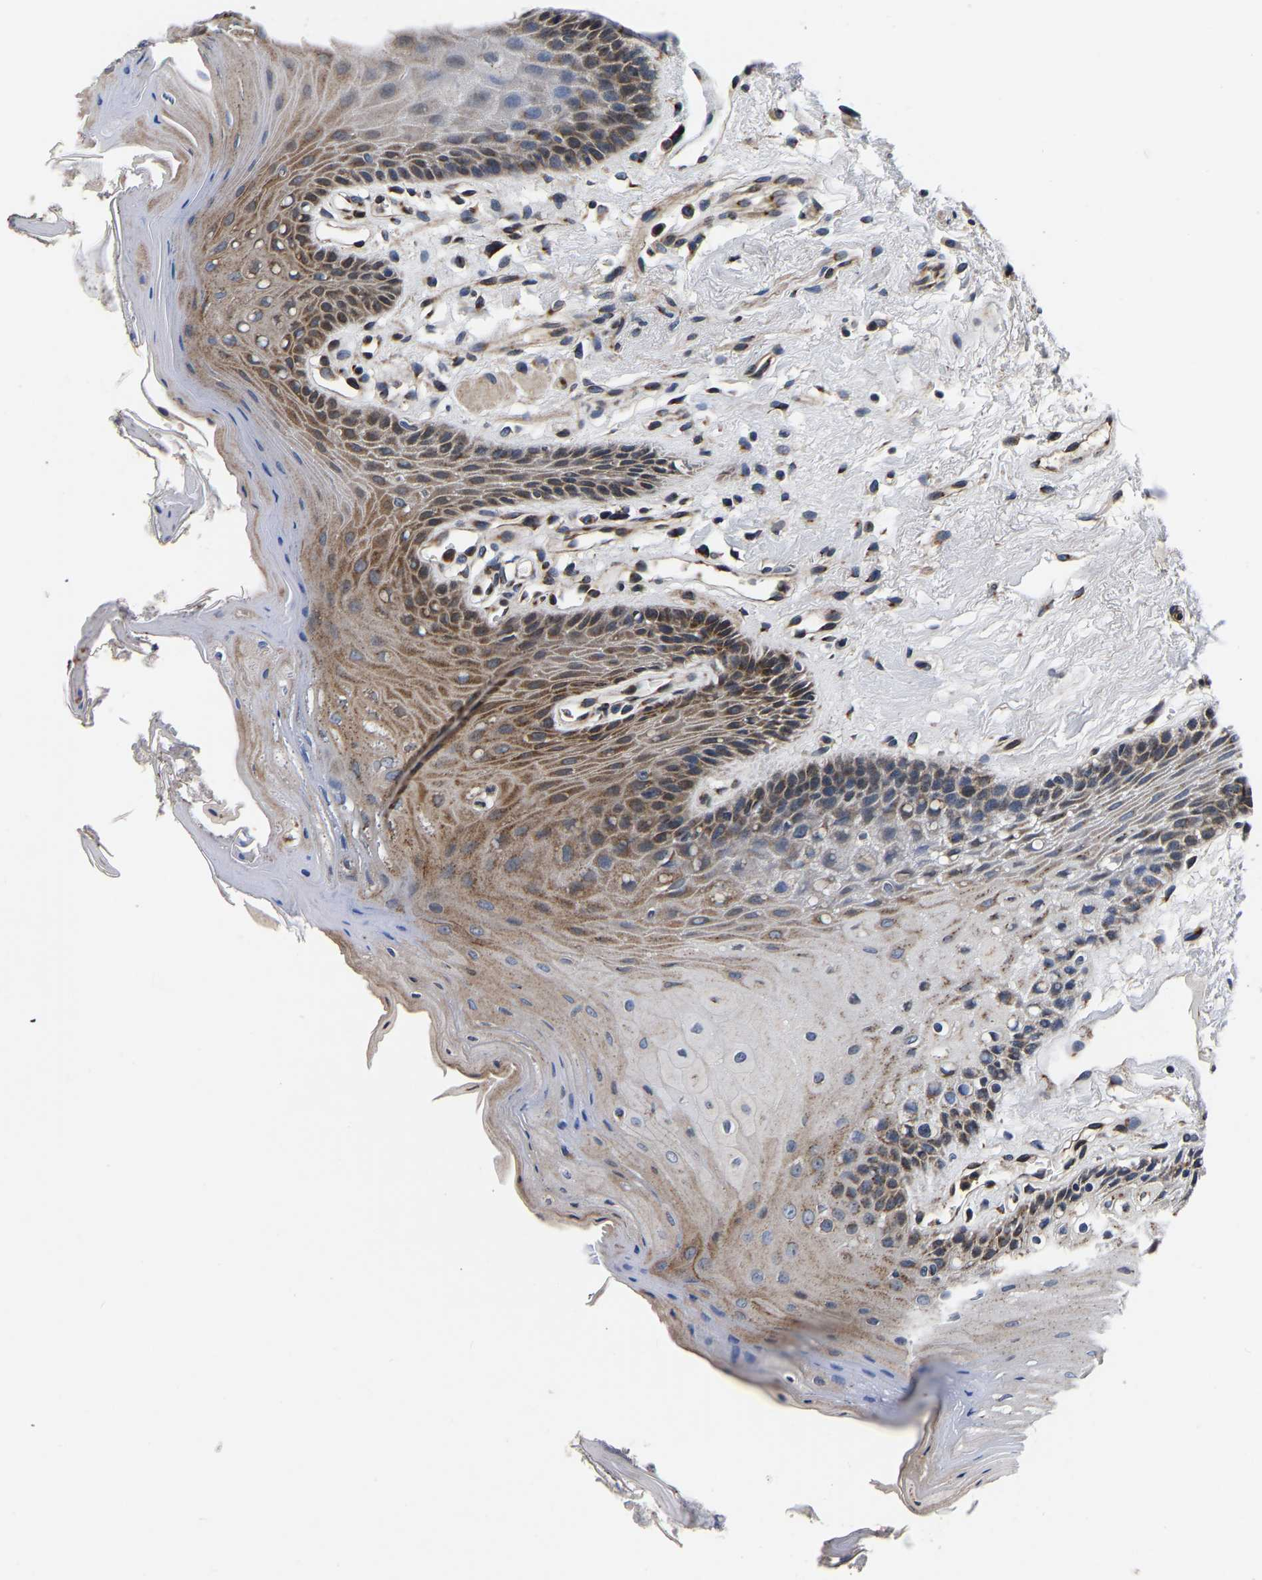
{"staining": {"intensity": "moderate", "quantity": ">75%", "location": "cytoplasmic/membranous"}, "tissue": "oral mucosa", "cell_type": "Squamous epithelial cells", "image_type": "normal", "snomed": [{"axis": "morphology", "description": "Normal tissue, NOS"}, {"axis": "morphology", "description": "Squamous cell carcinoma, NOS"}, {"axis": "topography", "description": "Oral tissue"}, {"axis": "topography", "description": "Head-Neck"}], "caption": "Squamous epithelial cells demonstrate moderate cytoplasmic/membranous staining in about >75% of cells in unremarkable oral mucosa.", "gene": "RABAC1", "patient": {"sex": "male", "age": 71}}